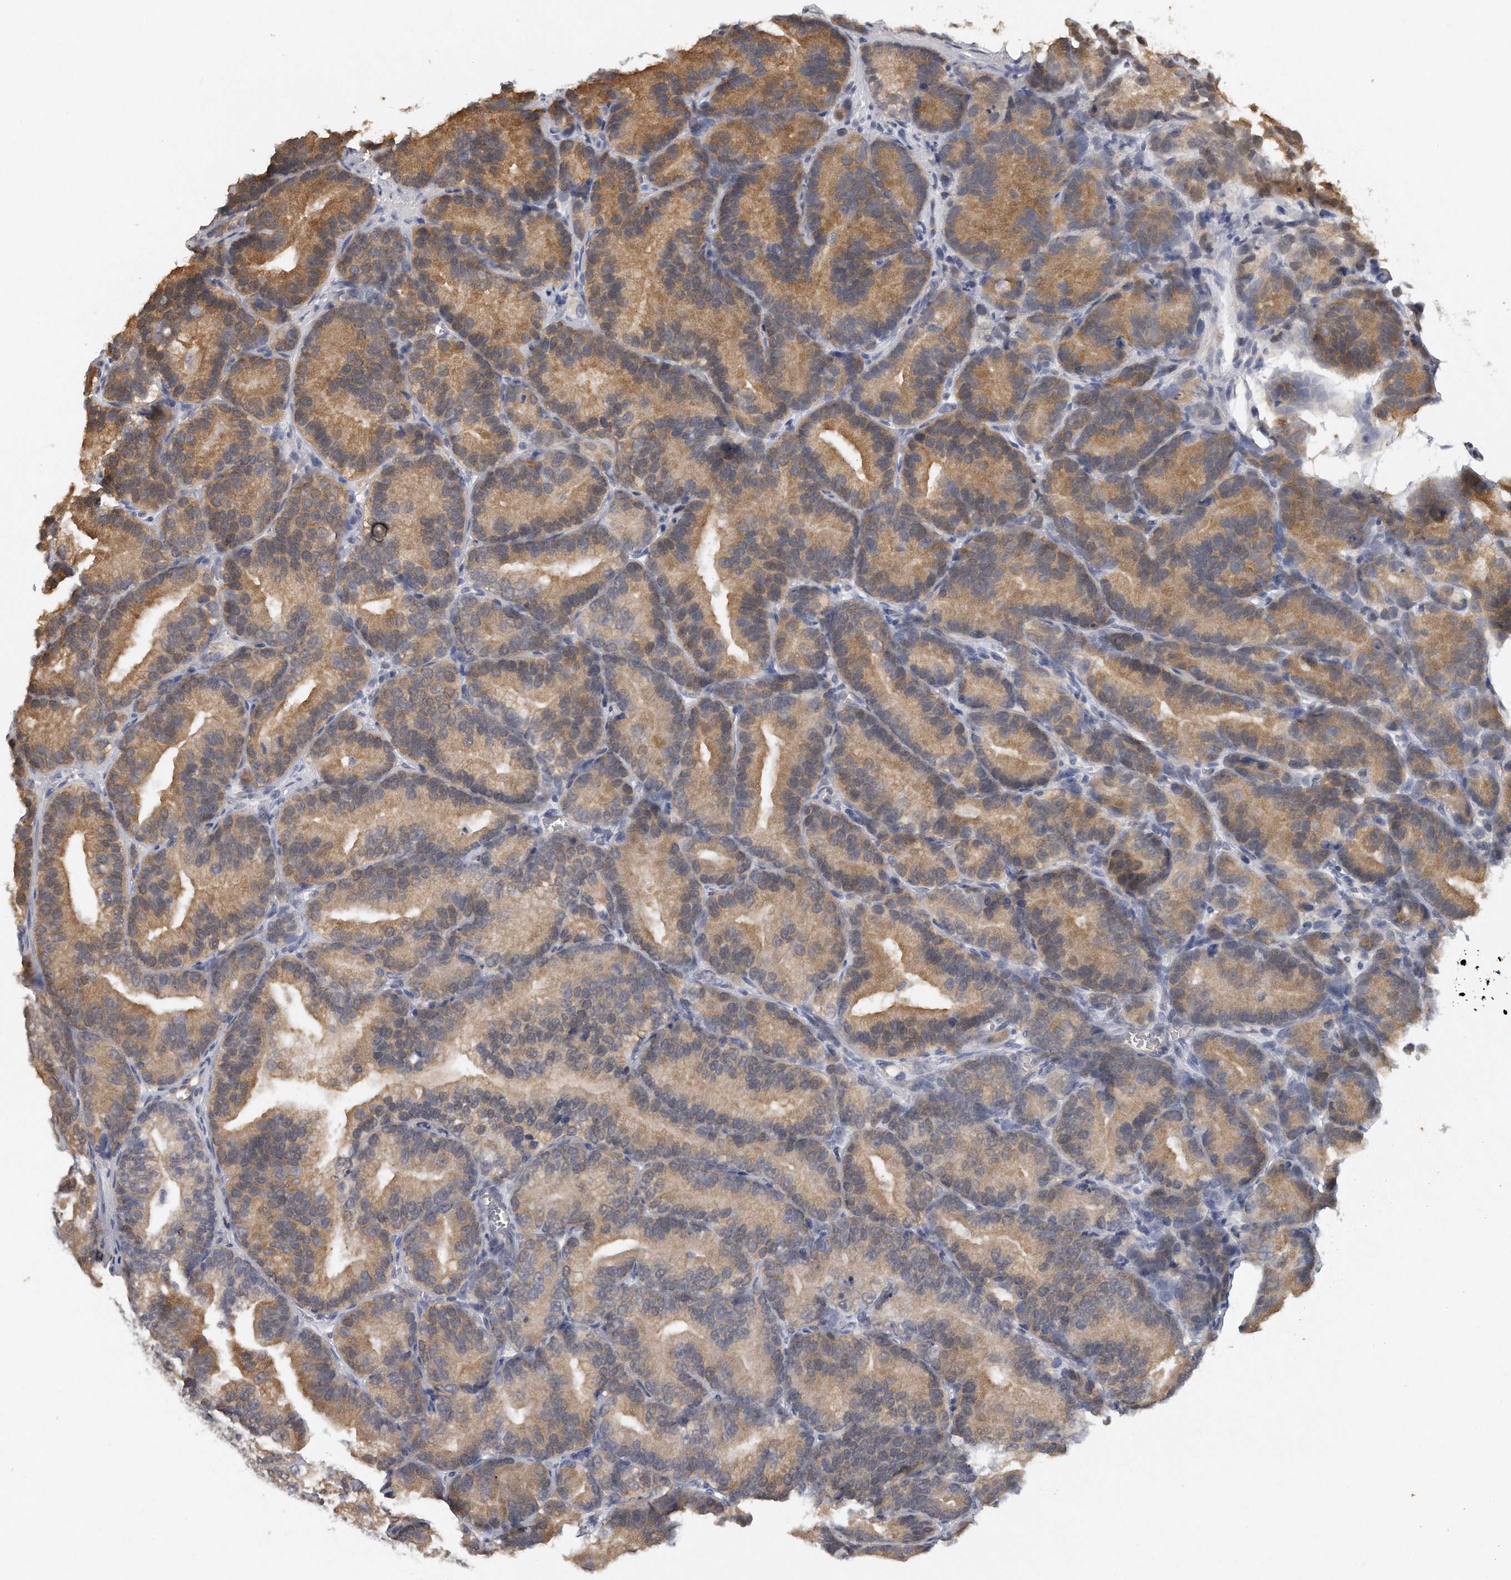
{"staining": {"intensity": "moderate", "quantity": ">75%", "location": "cytoplasmic/membranous"}, "tissue": "prostate cancer", "cell_type": "Tumor cells", "image_type": "cancer", "snomed": [{"axis": "morphology", "description": "Adenocarcinoma, Low grade"}, {"axis": "topography", "description": "Prostate"}], "caption": "A photomicrograph showing moderate cytoplasmic/membranous positivity in approximately >75% of tumor cells in prostate low-grade adenocarcinoma, as visualized by brown immunohistochemical staining.", "gene": "CAMK1", "patient": {"sex": "male", "age": 89}}